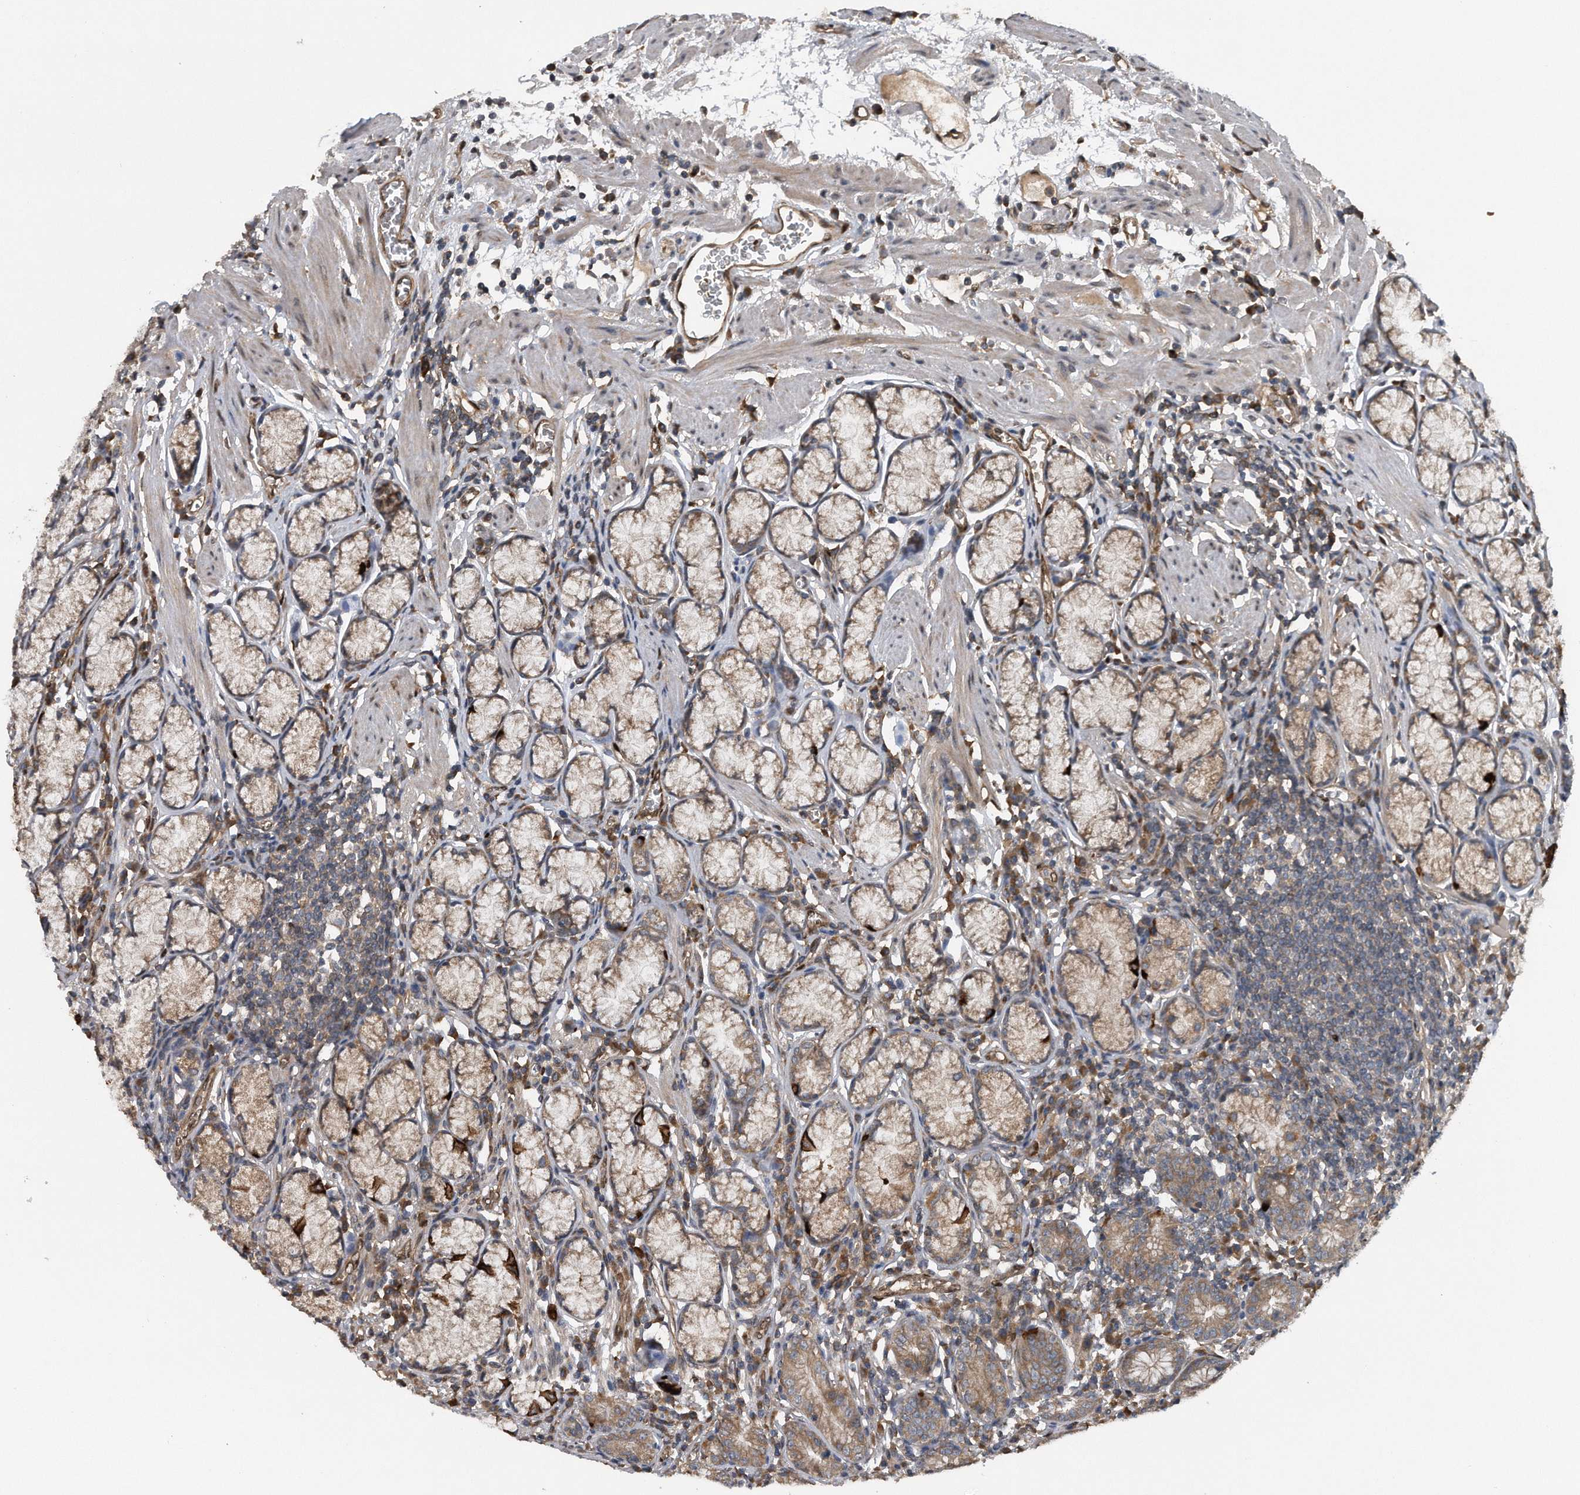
{"staining": {"intensity": "strong", "quantity": "25%-75%", "location": "cytoplasmic/membranous"}, "tissue": "stomach", "cell_type": "Glandular cells", "image_type": "normal", "snomed": [{"axis": "morphology", "description": "Normal tissue, NOS"}, {"axis": "topography", "description": "Stomach"}], "caption": "Protein staining of unremarkable stomach shows strong cytoplasmic/membranous expression in about 25%-75% of glandular cells. Nuclei are stained in blue.", "gene": "ZNF79", "patient": {"sex": "male", "age": 55}}